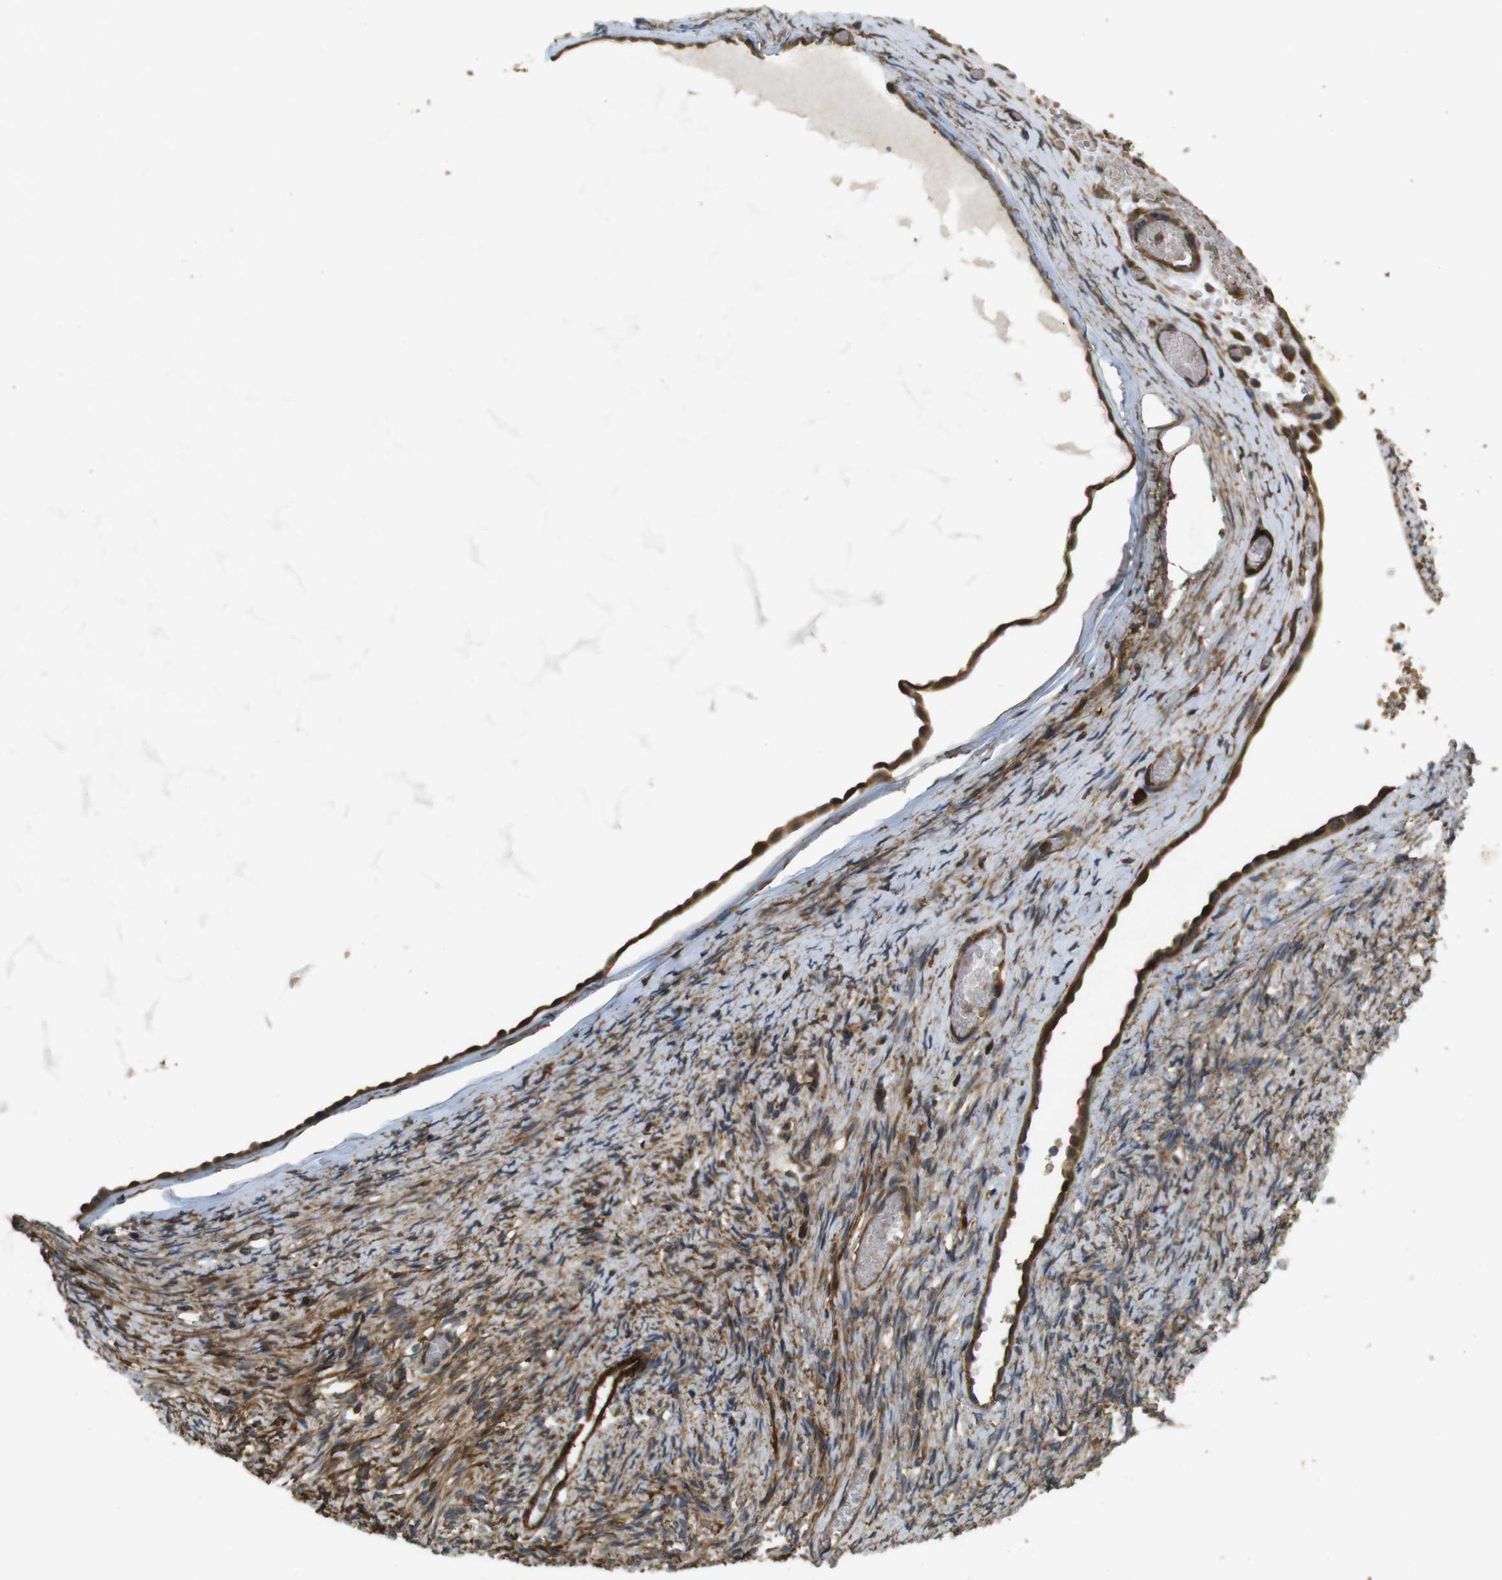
{"staining": {"intensity": "moderate", "quantity": ">75%", "location": "cytoplasmic/membranous"}, "tissue": "ovary", "cell_type": "Follicle cells", "image_type": "normal", "snomed": [{"axis": "morphology", "description": "Normal tissue, NOS"}, {"axis": "topography", "description": "Ovary"}], "caption": "Human ovary stained with a brown dye exhibits moderate cytoplasmic/membranous positive staining in approximately >75% of follicle cells.", "gene": "BNIP3", "patient": {"sex": "female", "age": 33}}